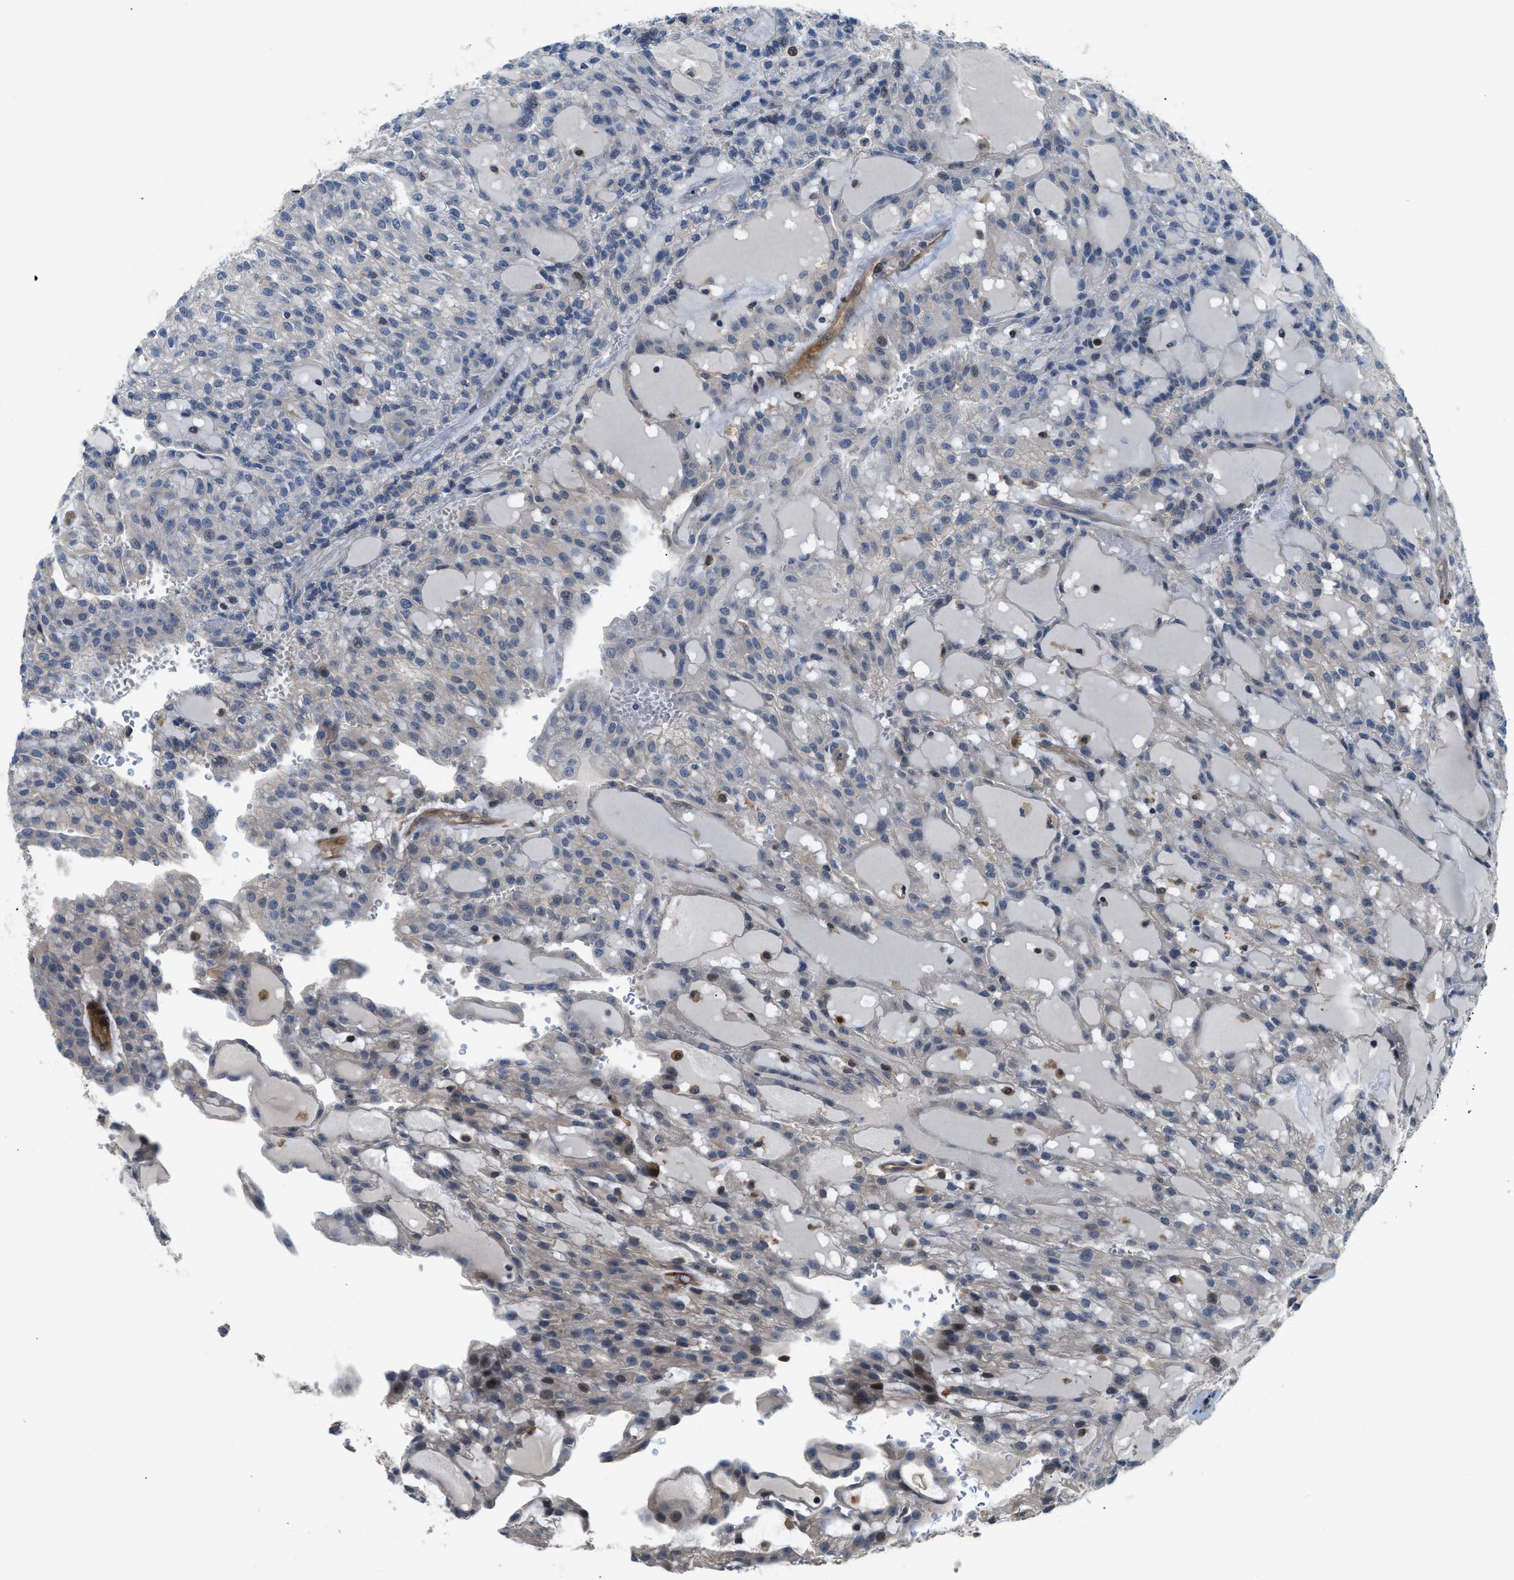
{"staining": {"intensity": "weak", "quantity": "<25%", "location": "cytoplasmic/membranous"}, "tissue": "renal cancer", "cell_type": "Tumor cells", "image_type": "cancer", "snomed": [{"axis": "morphology", "description": "Adenocarcinoma, NOS"}, {"axis": "topography", "description": "Kidney"}], "caption": "Human renal cancer stained for a protein using immunohistochemistry (IHC) displays no expression in tumor cells.", "gene": "TRAK2", "patient": {"sex": "male", "age": 63}}